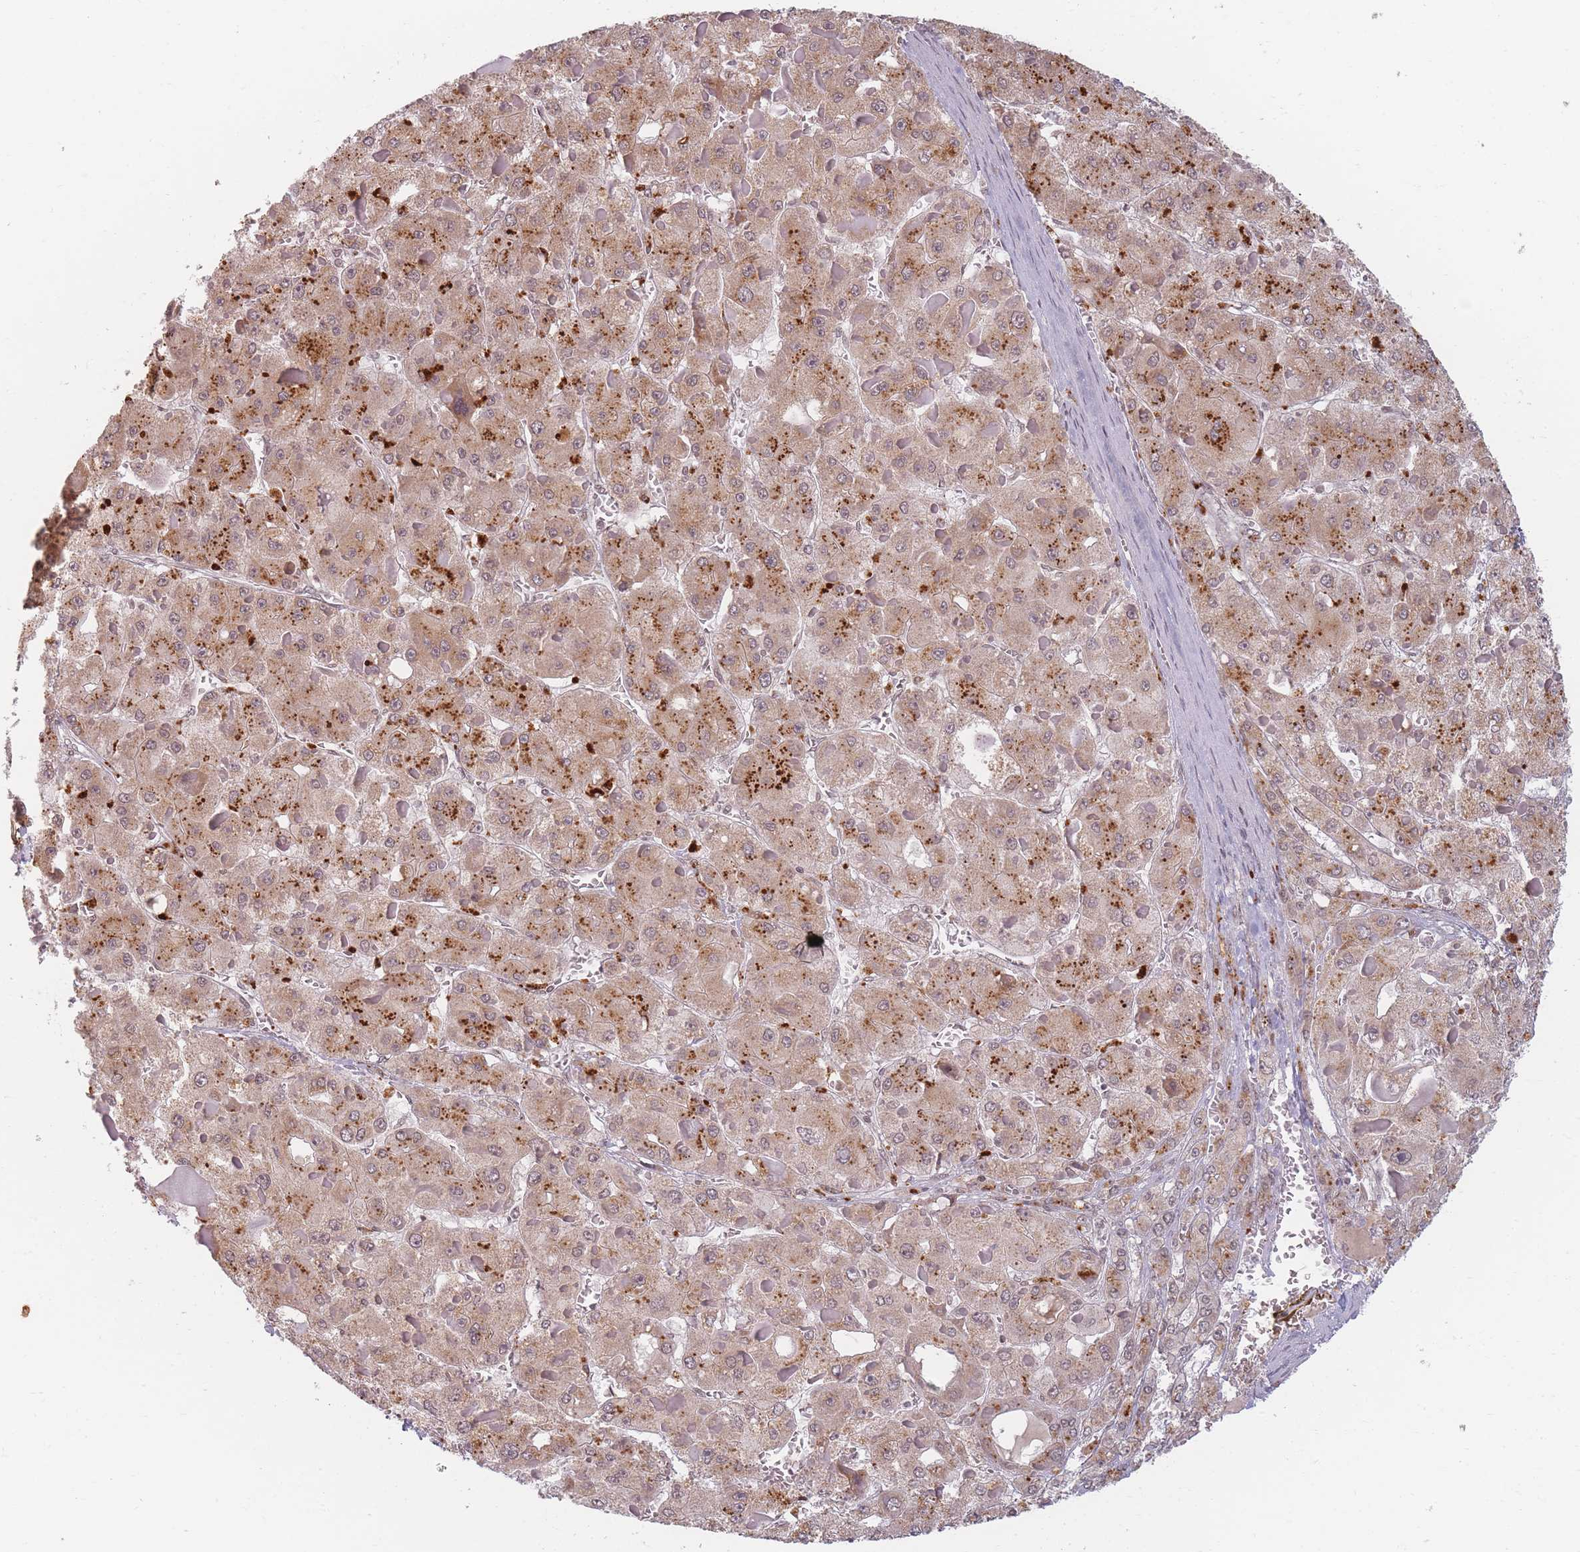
{"staining": {"intensity": "moderate", "quantity": ">75%", "location": "cytoplasmic/membranous"}, "tissue": "liver cancer", "cell_type": "Tumor cells", "image_type": "cancer", "snomed": [{"axis": "morphology", "description": "Carcinoma, Hepatocellular, NOS"}, {"axis": "topography", "description": "Liver"}], "caption": "IHC staining of liver hepatocellular carcinoma, which exhibits medium levels of moderate cytoplasmic/membranous expression in approximately >75% of tumor cells indicating moderate cytoplasmic/membranous protein expression. The staining was performed using DAB (3,3'-diaminobenzidine) (brown) for protein detection and nuclei were counterstained in hematoxylin (blue).", "gene": "SPATA45", "patient": {"sex": "female", "age": 73}}